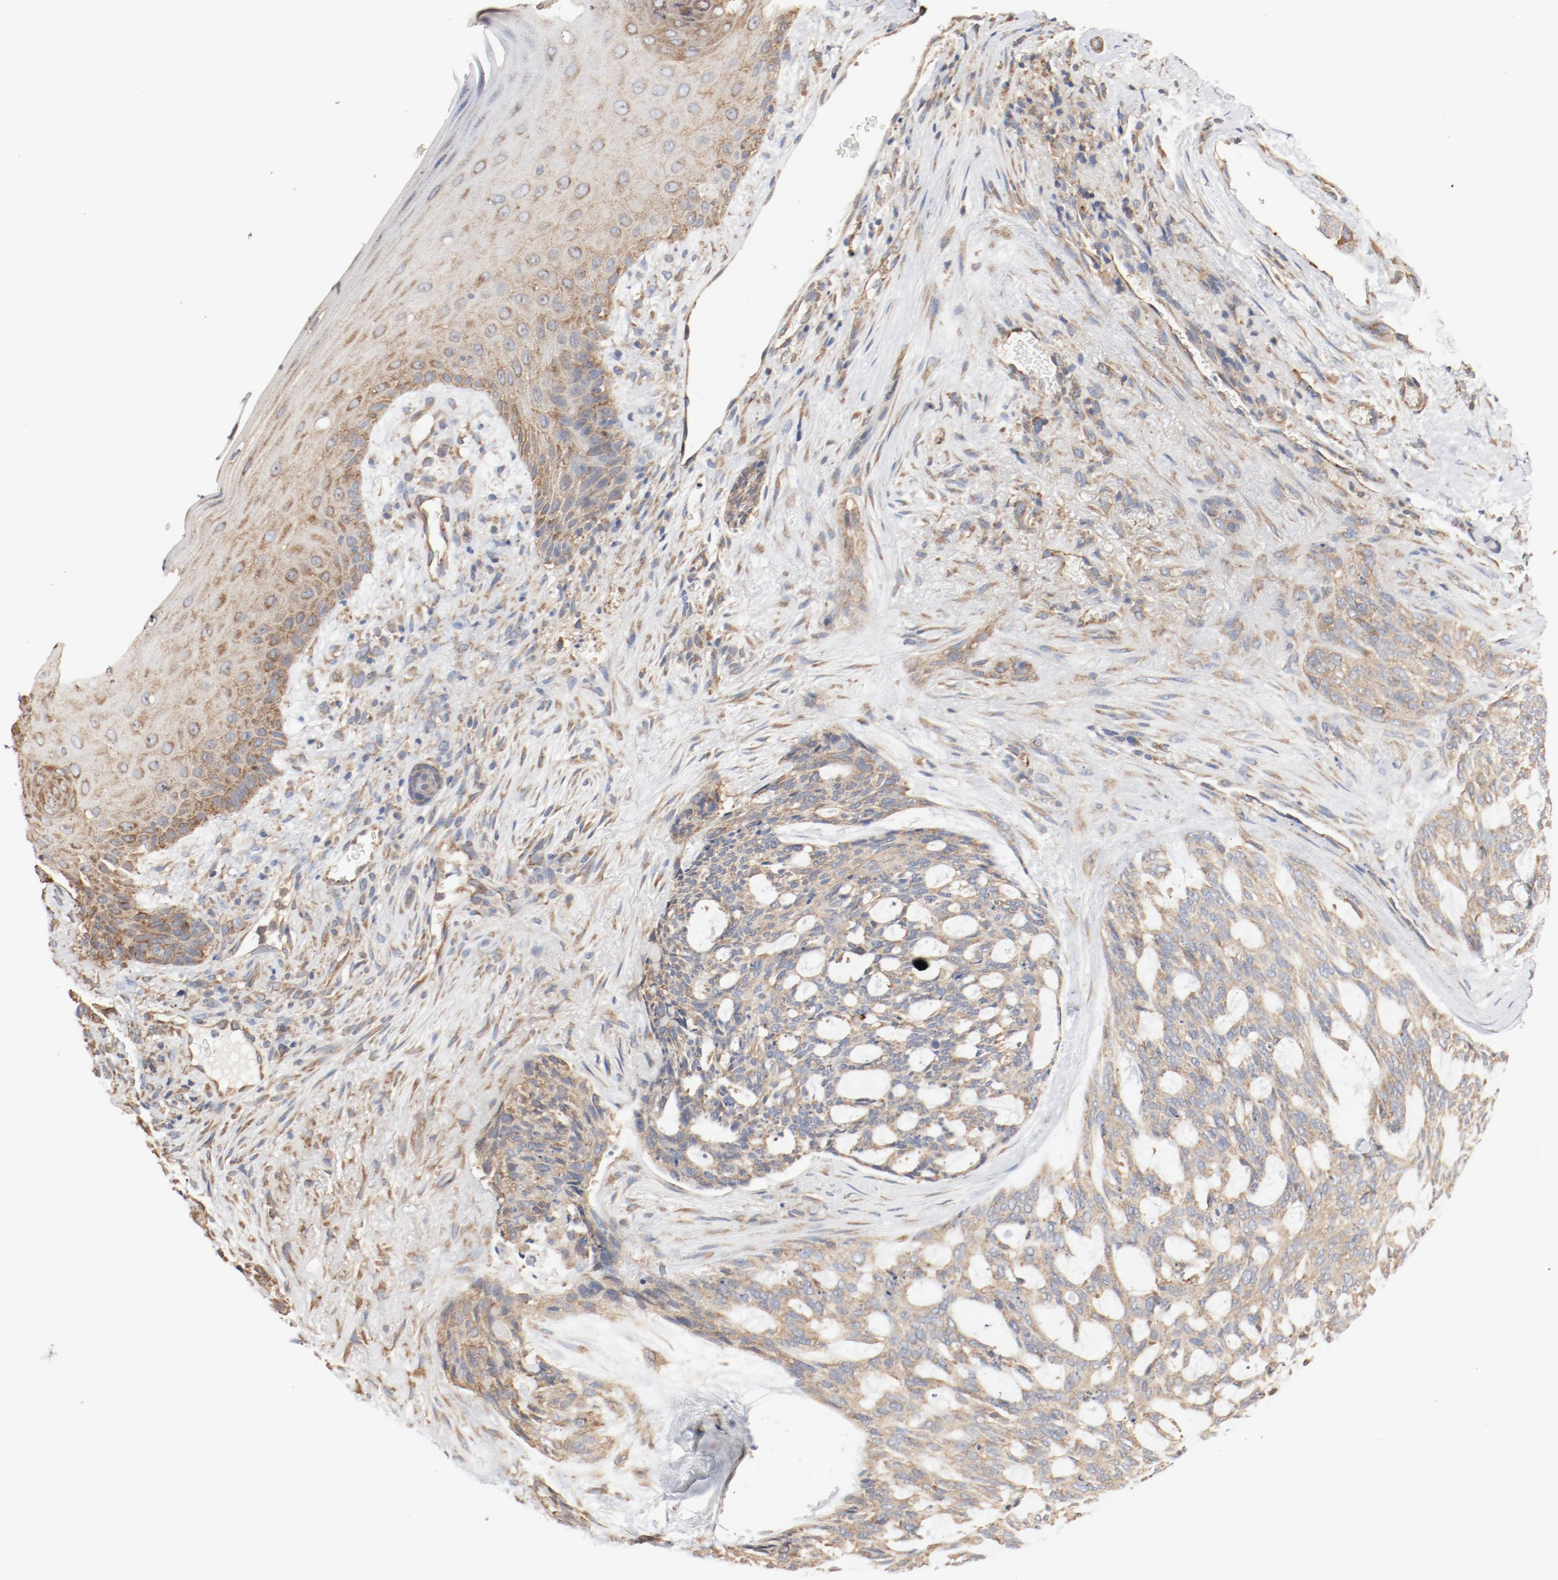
{"staining": {"intensity": "weak", "quantity": ">75%", "location": "cytoplasmic/membranous"}, "tissue": "skin cancer", "cell_type": "Tumor cells", "image_type": "cancer", "snomed": [{"axis": "morphology", "description": "Normal tissue, NOS"}, {"axis": "morphology", "description": "Basal cell carcinoma"}, {"axis": "topography", "description": "Skin"}], "caption": "Human skin cancer (basal cell carcinoma) stained for a protein (brown) demonstrates weak cytoplasmic/membranous positive positivity in about >75% of tumor cells.", "gene": "RPS6", "patient": {"sex": "female", "age": 71}}